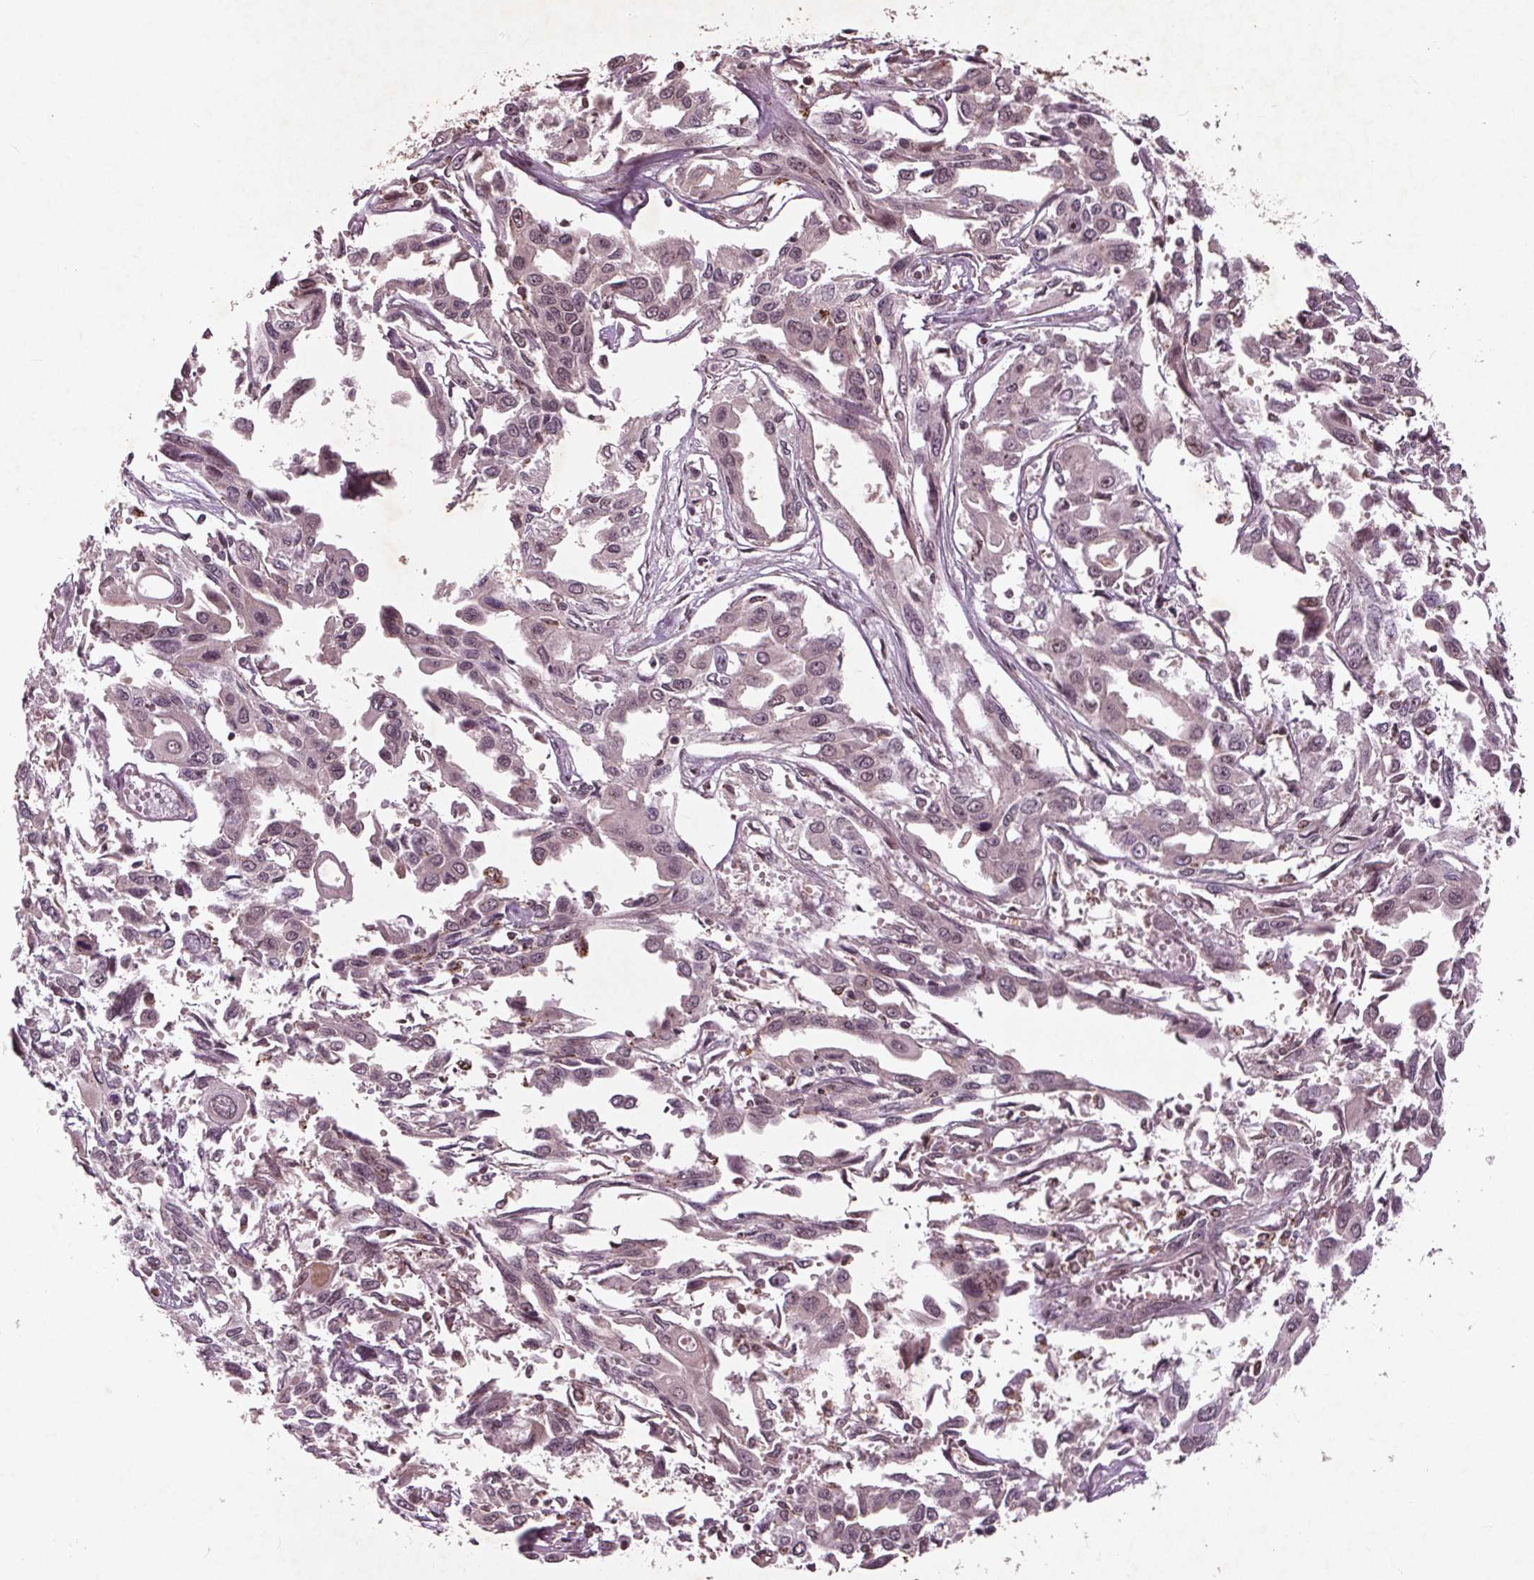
{"staining": {"intensity": "negative", "quantity": "none", "location": "none"}, "tissue": "pancreatic cancer", "cell_type": "Tumor cells", "image_type": "cancer", "snomed": [{"axis": "morphology", "description": "Adenocarcinoma, NOS"}, {"axis": "topography", "description": "Pancreas"}], "caption": "An immunohistochemistry micrograph of pancreatic cancer is shown. There is no staining in tumor cells of pancreatic cancer.", "gene": "CDKL4", "patient": {"sex": "female", "age": 55}}